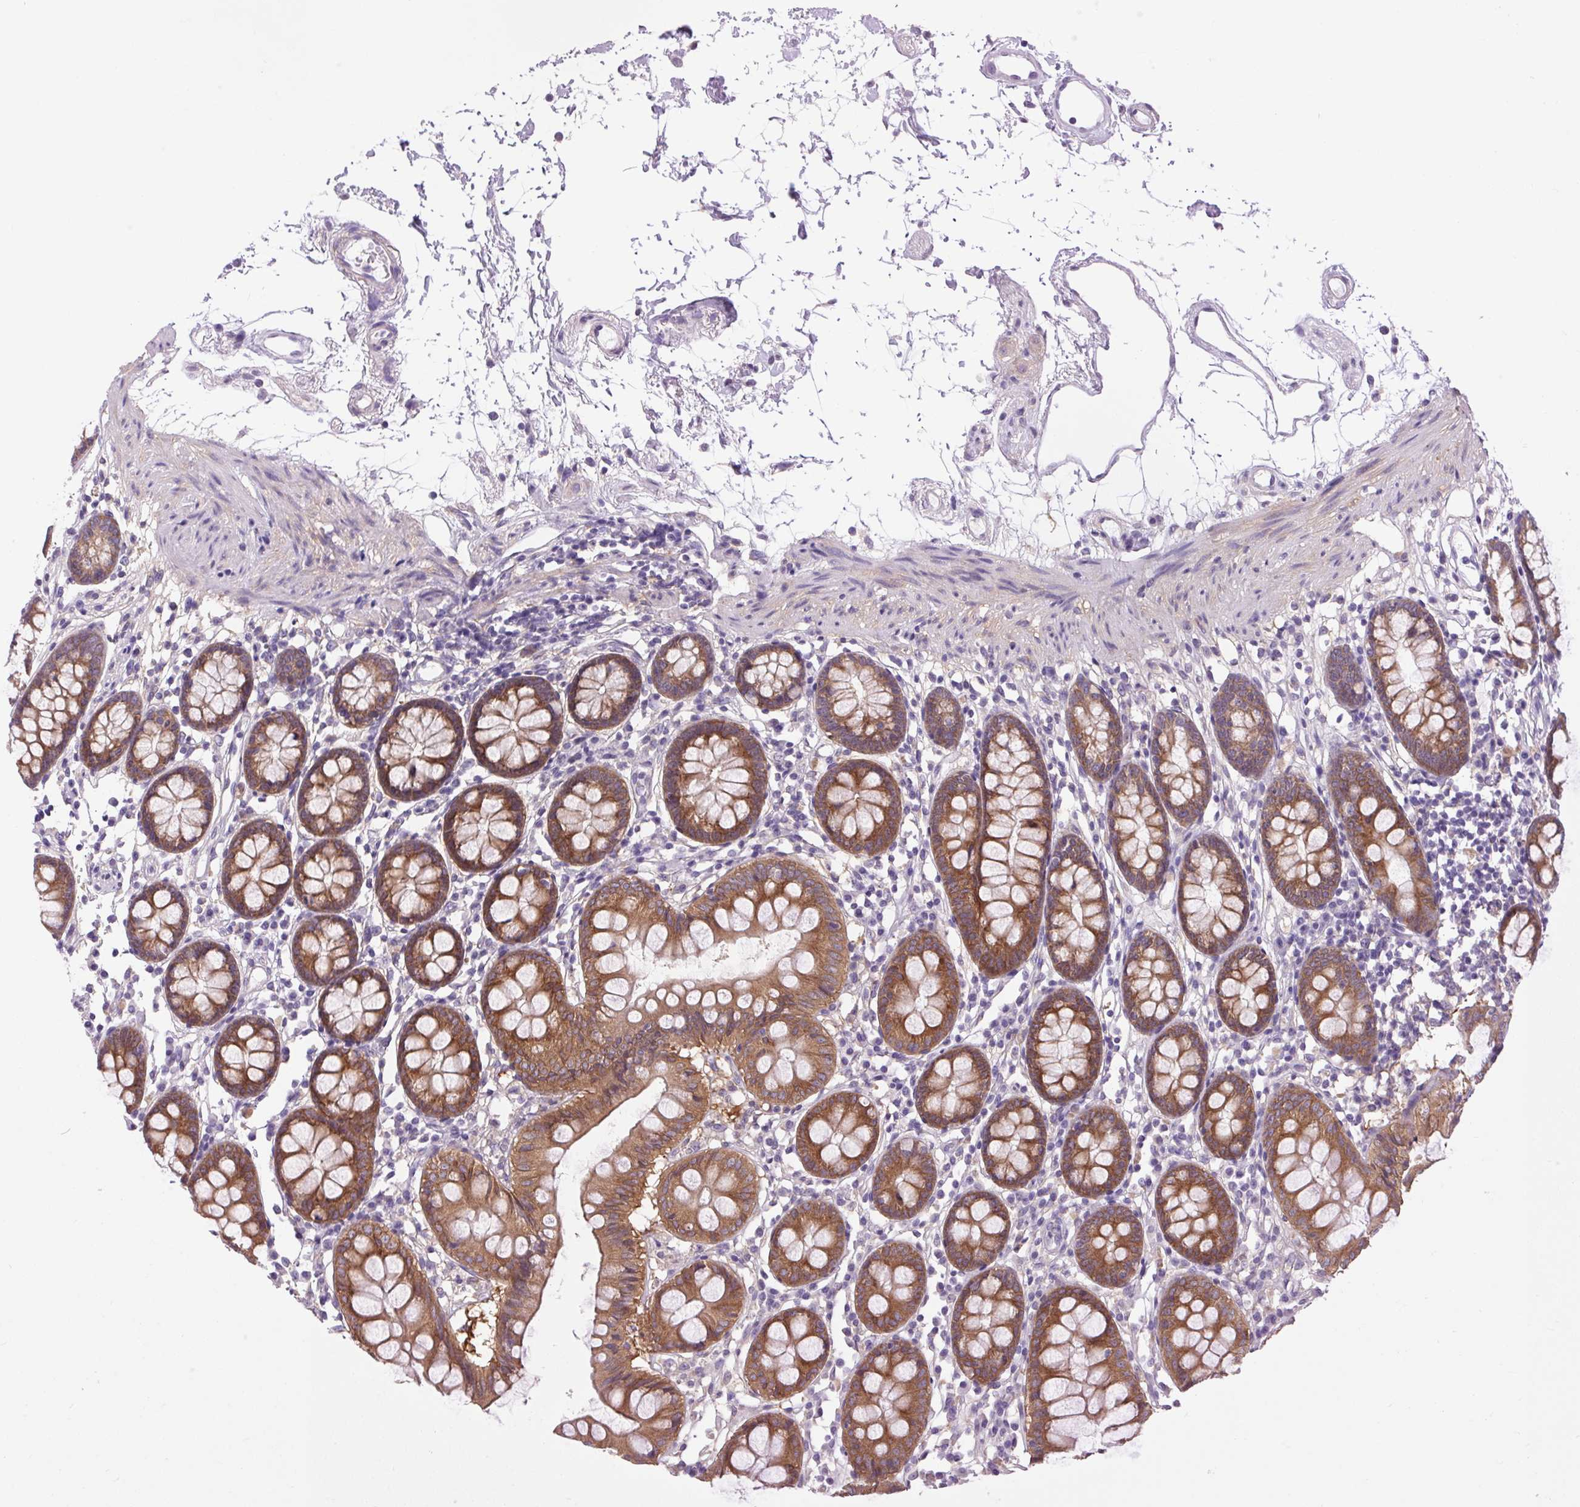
{"staining": {"intensity": "negative", "quantity": "none", "location": "none"}, "tissue": "colon", "cell_type": "Endothelial cells", "image_type": "normal", "snomed": [{"axis": "morphology", "description": "Normal tissue, NOS"}, {"axis": "topography", "description": "Colon"}], "caption": "An image of colon stained for a protein exhibits no brown staining in endothelial cells. (Brightfield microscopy of DAB immunohistochemistry (IHC) at high magnification).", "gene": "SOWAHC", "patient": {"sex": "female", "age": 84}}